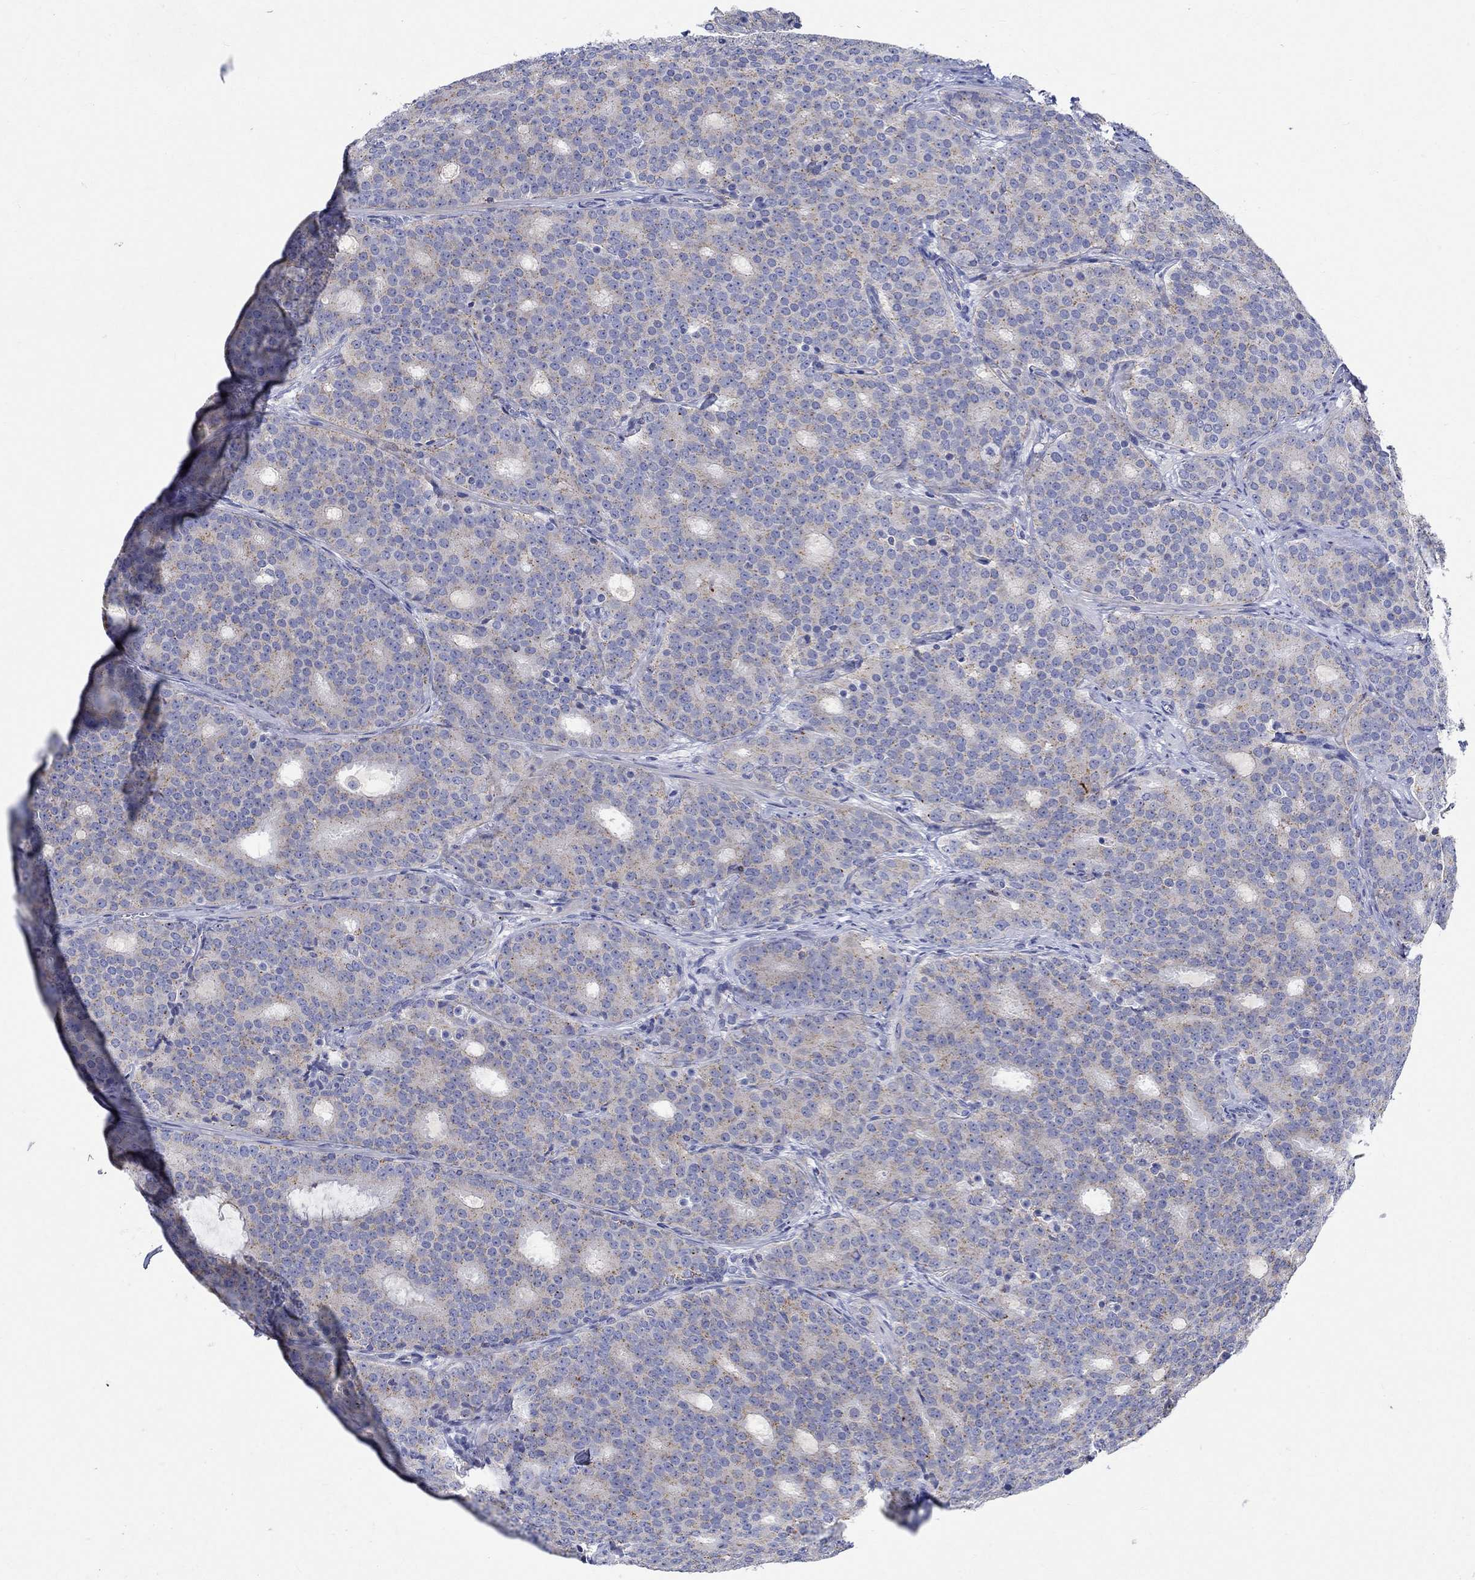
{"staining": {"intensity": "moderate", "quantity": "<25%", "location": "cytoplasmic/membranous"}, "tissue": "prostate cancer", "cell_type": "Tumor cells", "image_type": "cancer", "snomed": [{"axis": "morphology", "description": "Adenocarcinoma, NOS"}, {"axis": "topography", "description": "Prostate"}], "caption": "This image displays immunohistochemistry staining of human prostate cancer (adenocarcinoma), with low moderate cytoplasmic/membranous staining in approximately <25% of tumor cells.", "gene": "NAV3", "patient": {"sex": "male", "age": 71}}